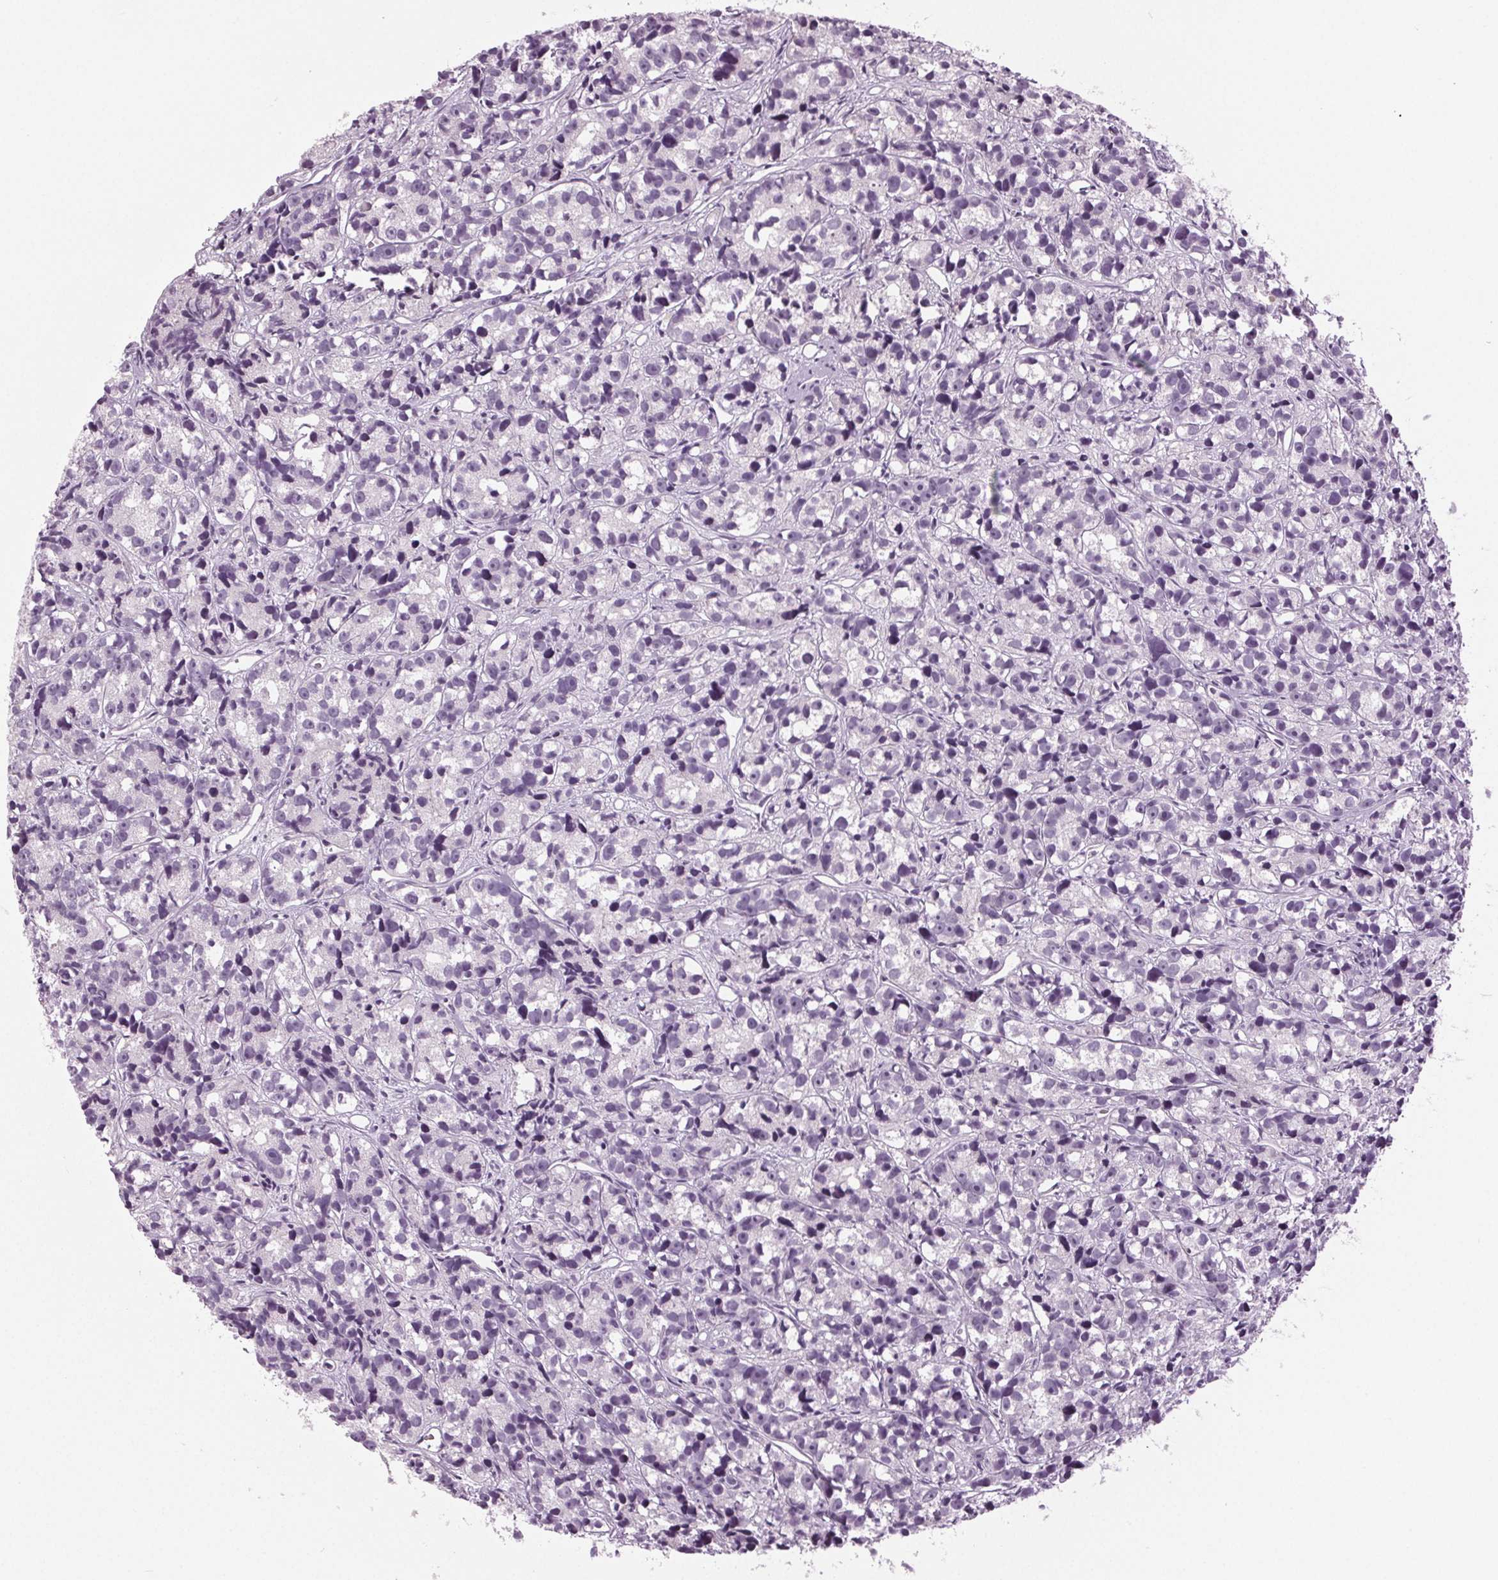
{"staining": {"intensity": "negative", "quantity": "none", "location": "none"}, "tissue": "prostate cancer", "cell_type": "Tumor cells", "image_type": "cancer", "snomed": [{"axis": "morphology", "description": "Adenocarcinoma, High grade"}, {"axis": "topography", "description": "Prostate"}], "caption": "Immunohistochemistry of human prostate cancer (adenocarcinoma (high-grade)) reveals no expression in tumor cells.", "gene": "DNAH12", "patient": {"sex": "male", "age": 77}}